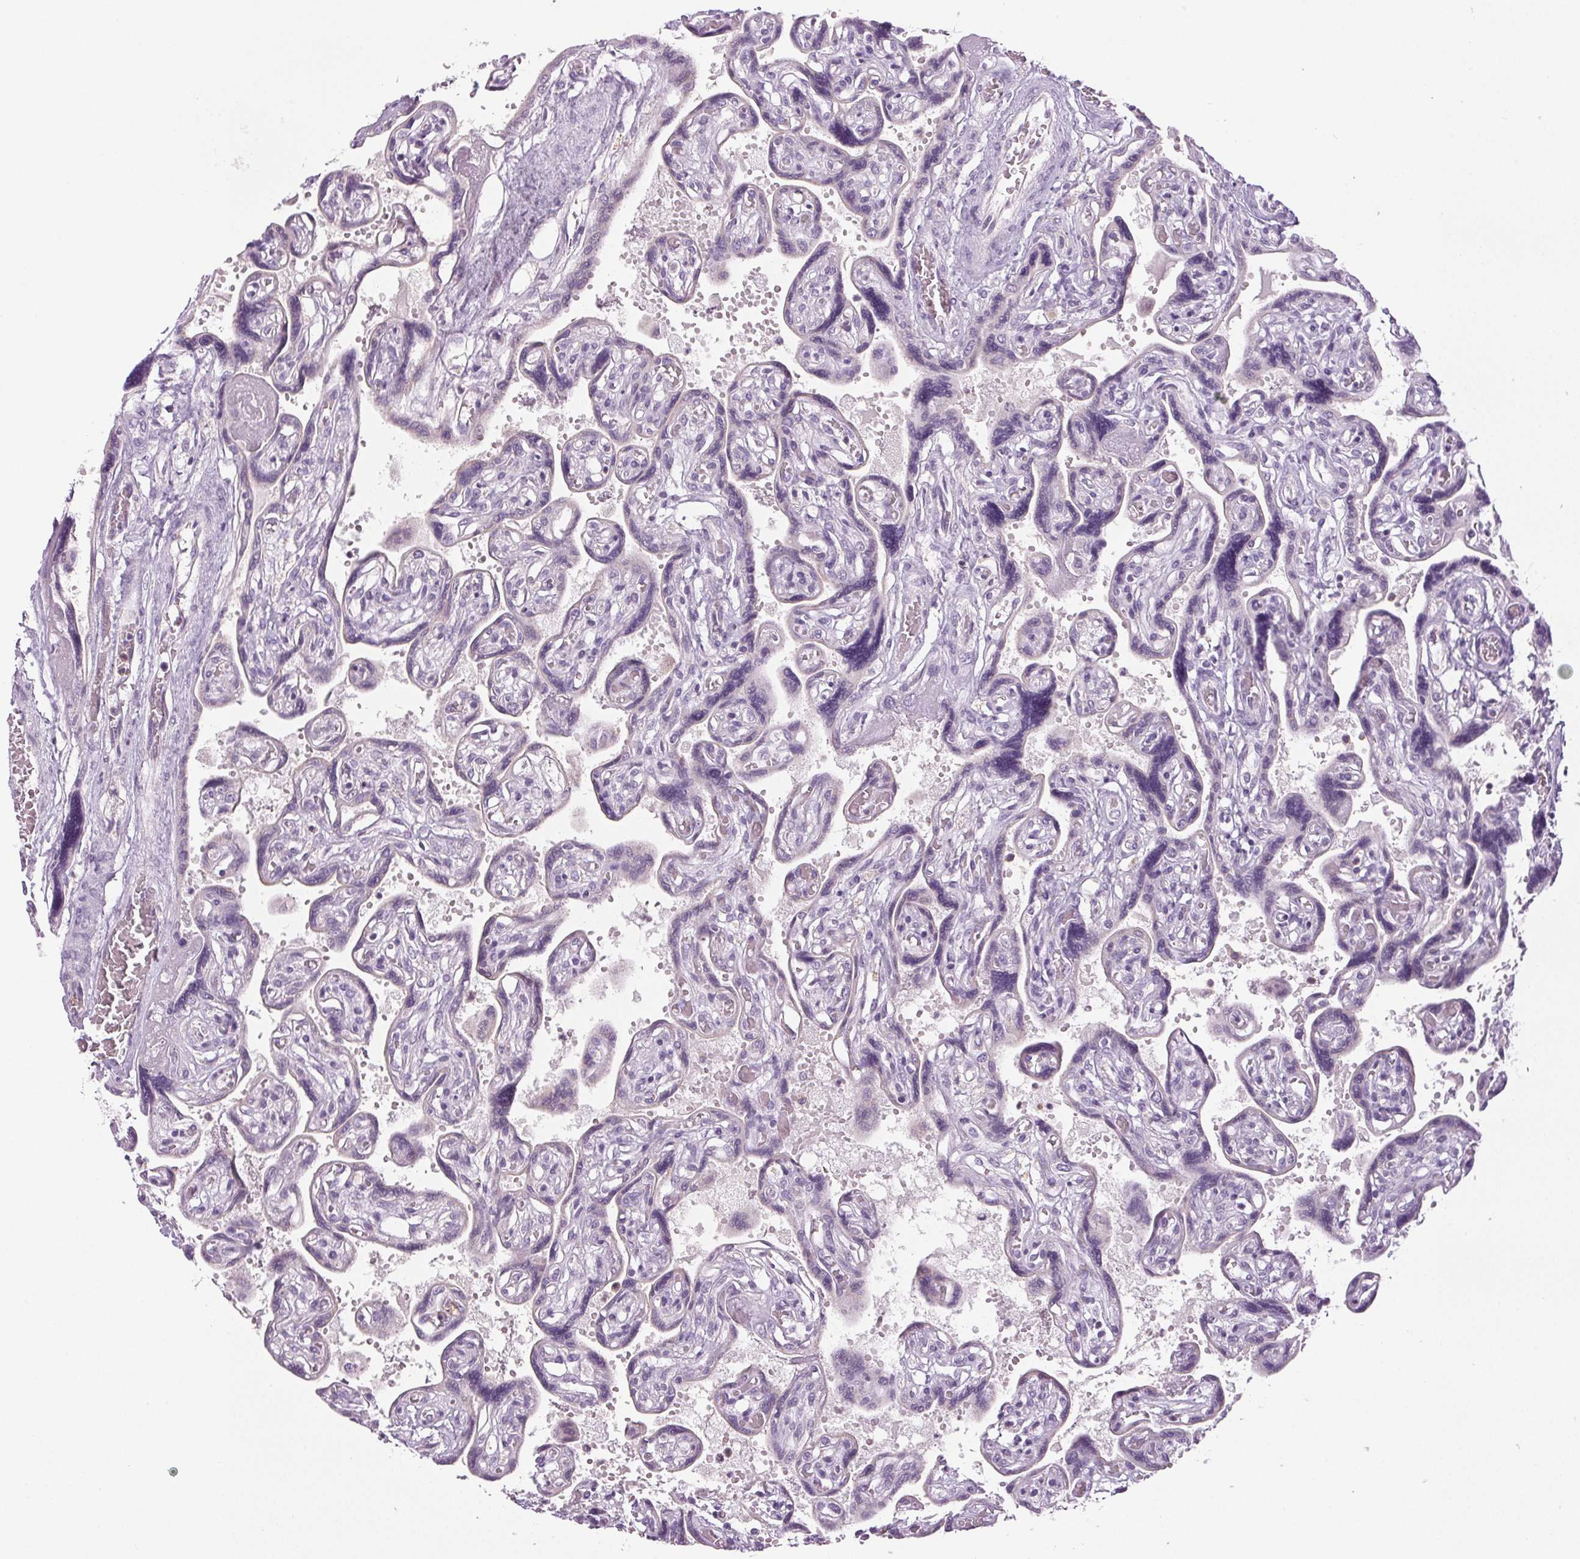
{"staining": {"intensity": "negative", "quantity": "none", "location": "none"}, "tissue": "placenta", "cell_type": "Decidual cells", "image_type": "normal", "snomed": [{"axis": "morphology", "description": "Normal tissue, NOS"}, {"axis": "topography", "description": "Placenta"}], "caption": "A high-resolution image shows immunohistochemistry staining of unremarkable placenta, which reveals no significant expression in decidual cells. The staining is performed using DAB brown chromogen with nuclei counter-stained in using hematoxylin.", "gene": "COL7A1", "patient": {"sex": "female", "age": 32}}